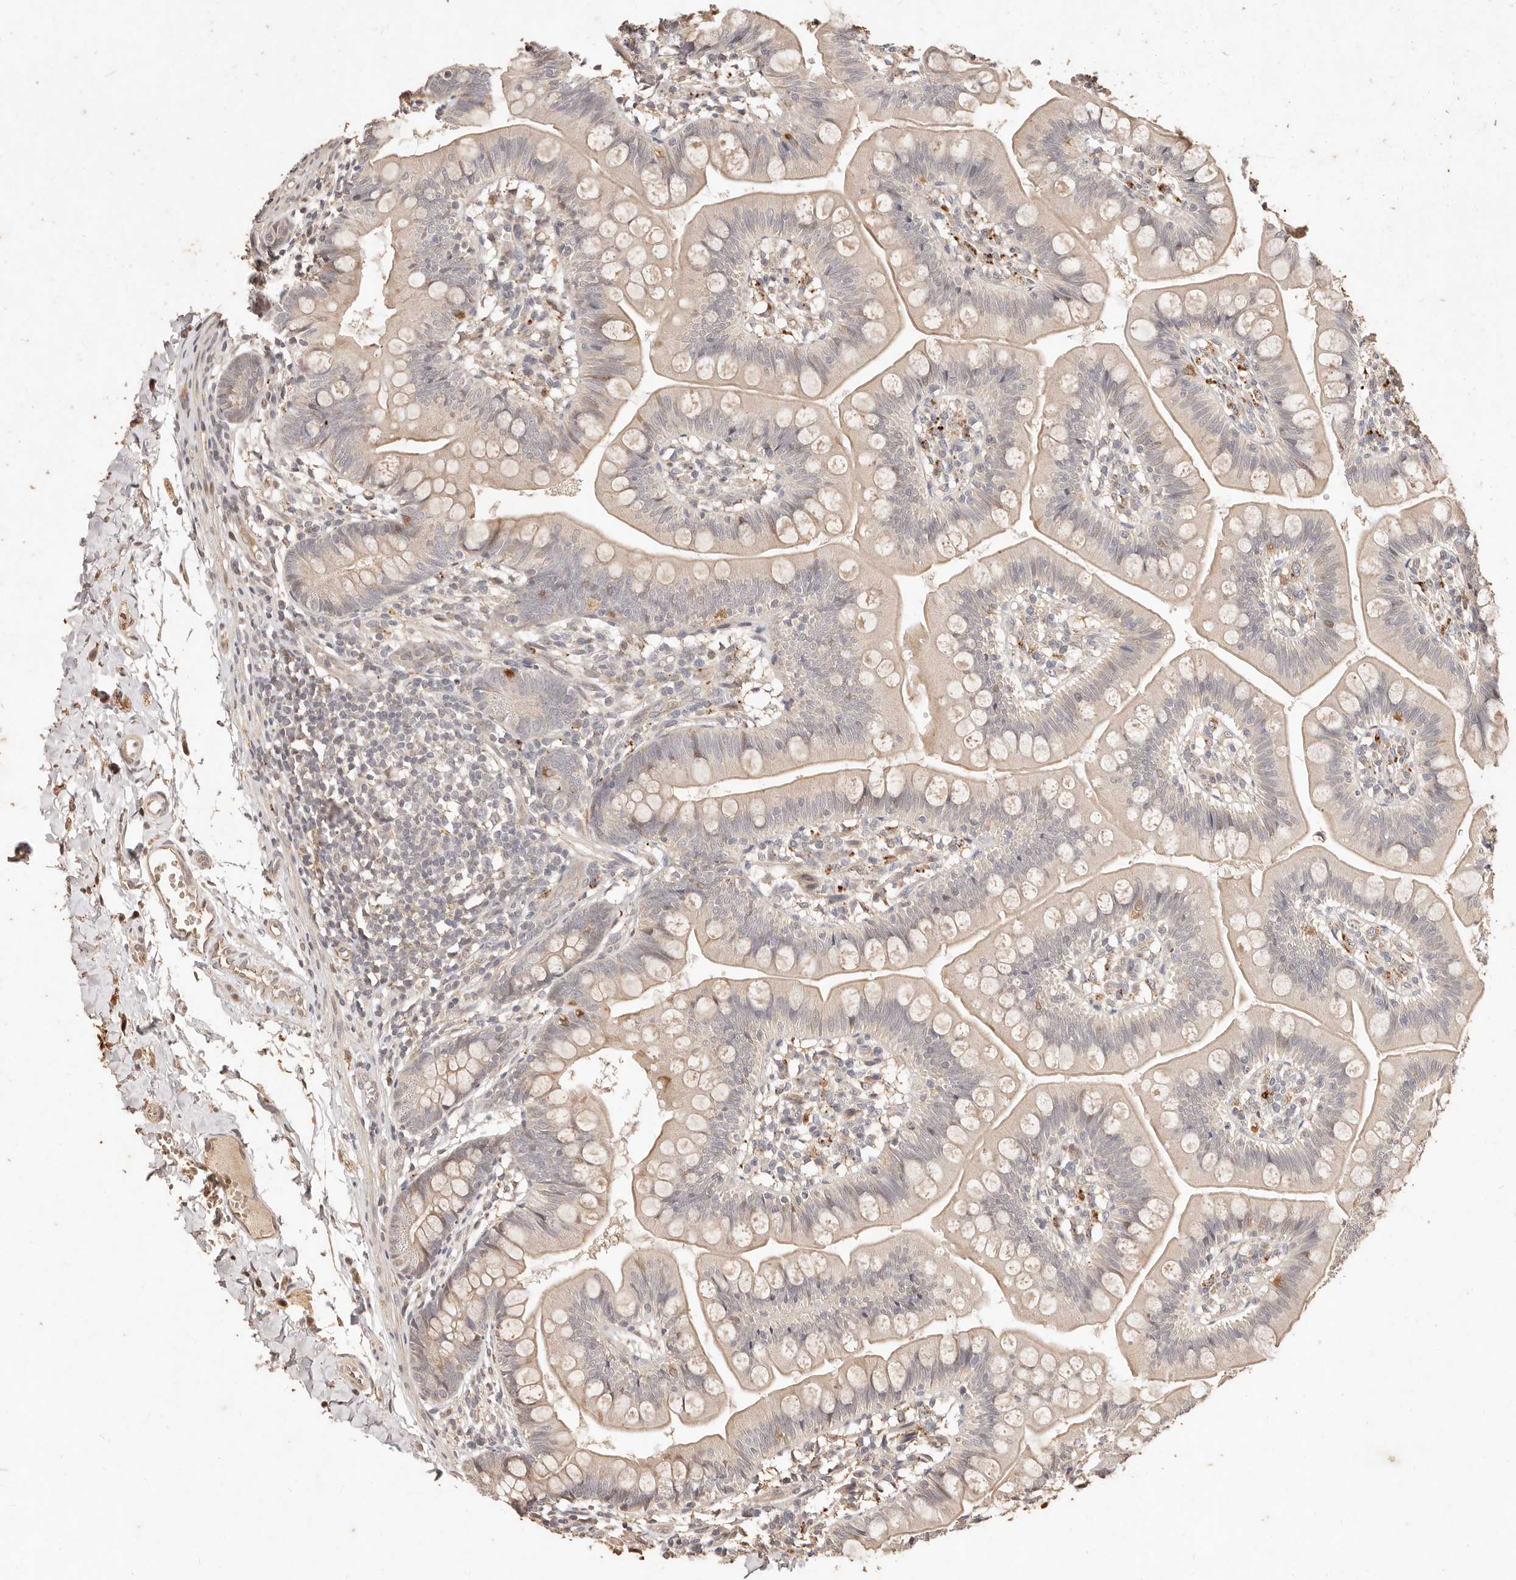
{"staining": {"intensity": "weak", "quantity": "<25%", "location": "cytoplasmic/membranous"}, "tissue": "small intestine", "cell_type": "Glandular cells", "image_type": "normal", "snomed": [{"axis": "morphology", "description": "Normal tissue, NOS"}, {"axis": "topography", "description": "Small intestine"}], "caption": "This is a histopathology image of IHC staining of benign small intestine, which shows no positivity in glandular cells. (IHC, brightfield microscopy, high magnification).", "gene": "KIF9", "patient": {"sex": "male", "age": 7}}